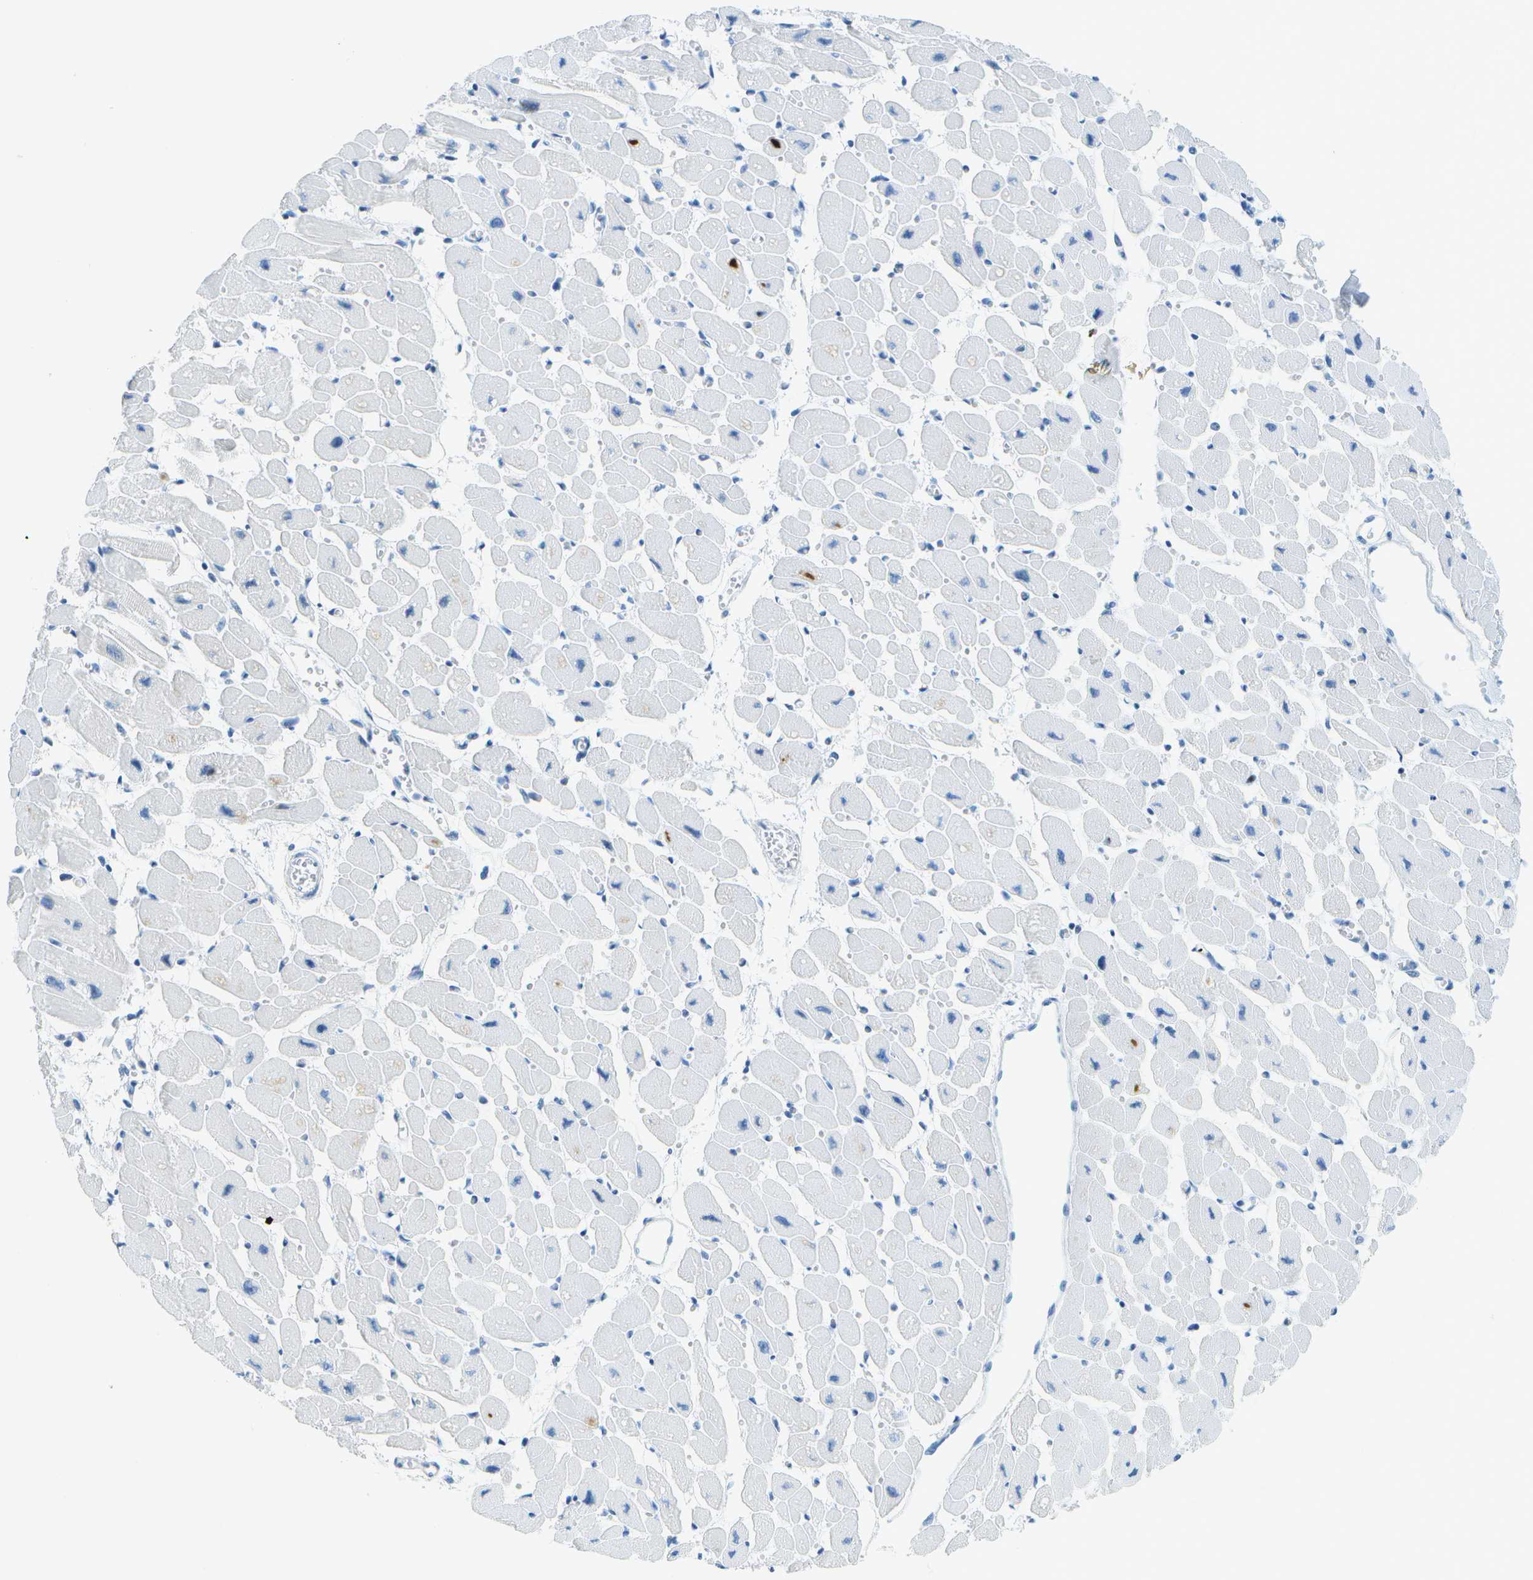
{"staining": {"intensity": "negative", "quantity": "none", "location": "none"}, "tissue": "heart muscle", "cell_type": "Cardiomyocytes", "image_type": "normal", "snomed": [{"axis": "morphology", "description": "Normal tissue, NOS"}, {"axis": "topography", "description": "Heart"}], "caption": "A photomicrograph of human heart muscle is negative for staining in cardiomyocytes. Nuclei are stained in blue.", "gene": "NEK11", "patient": {"sex": "female", "age": 54}}